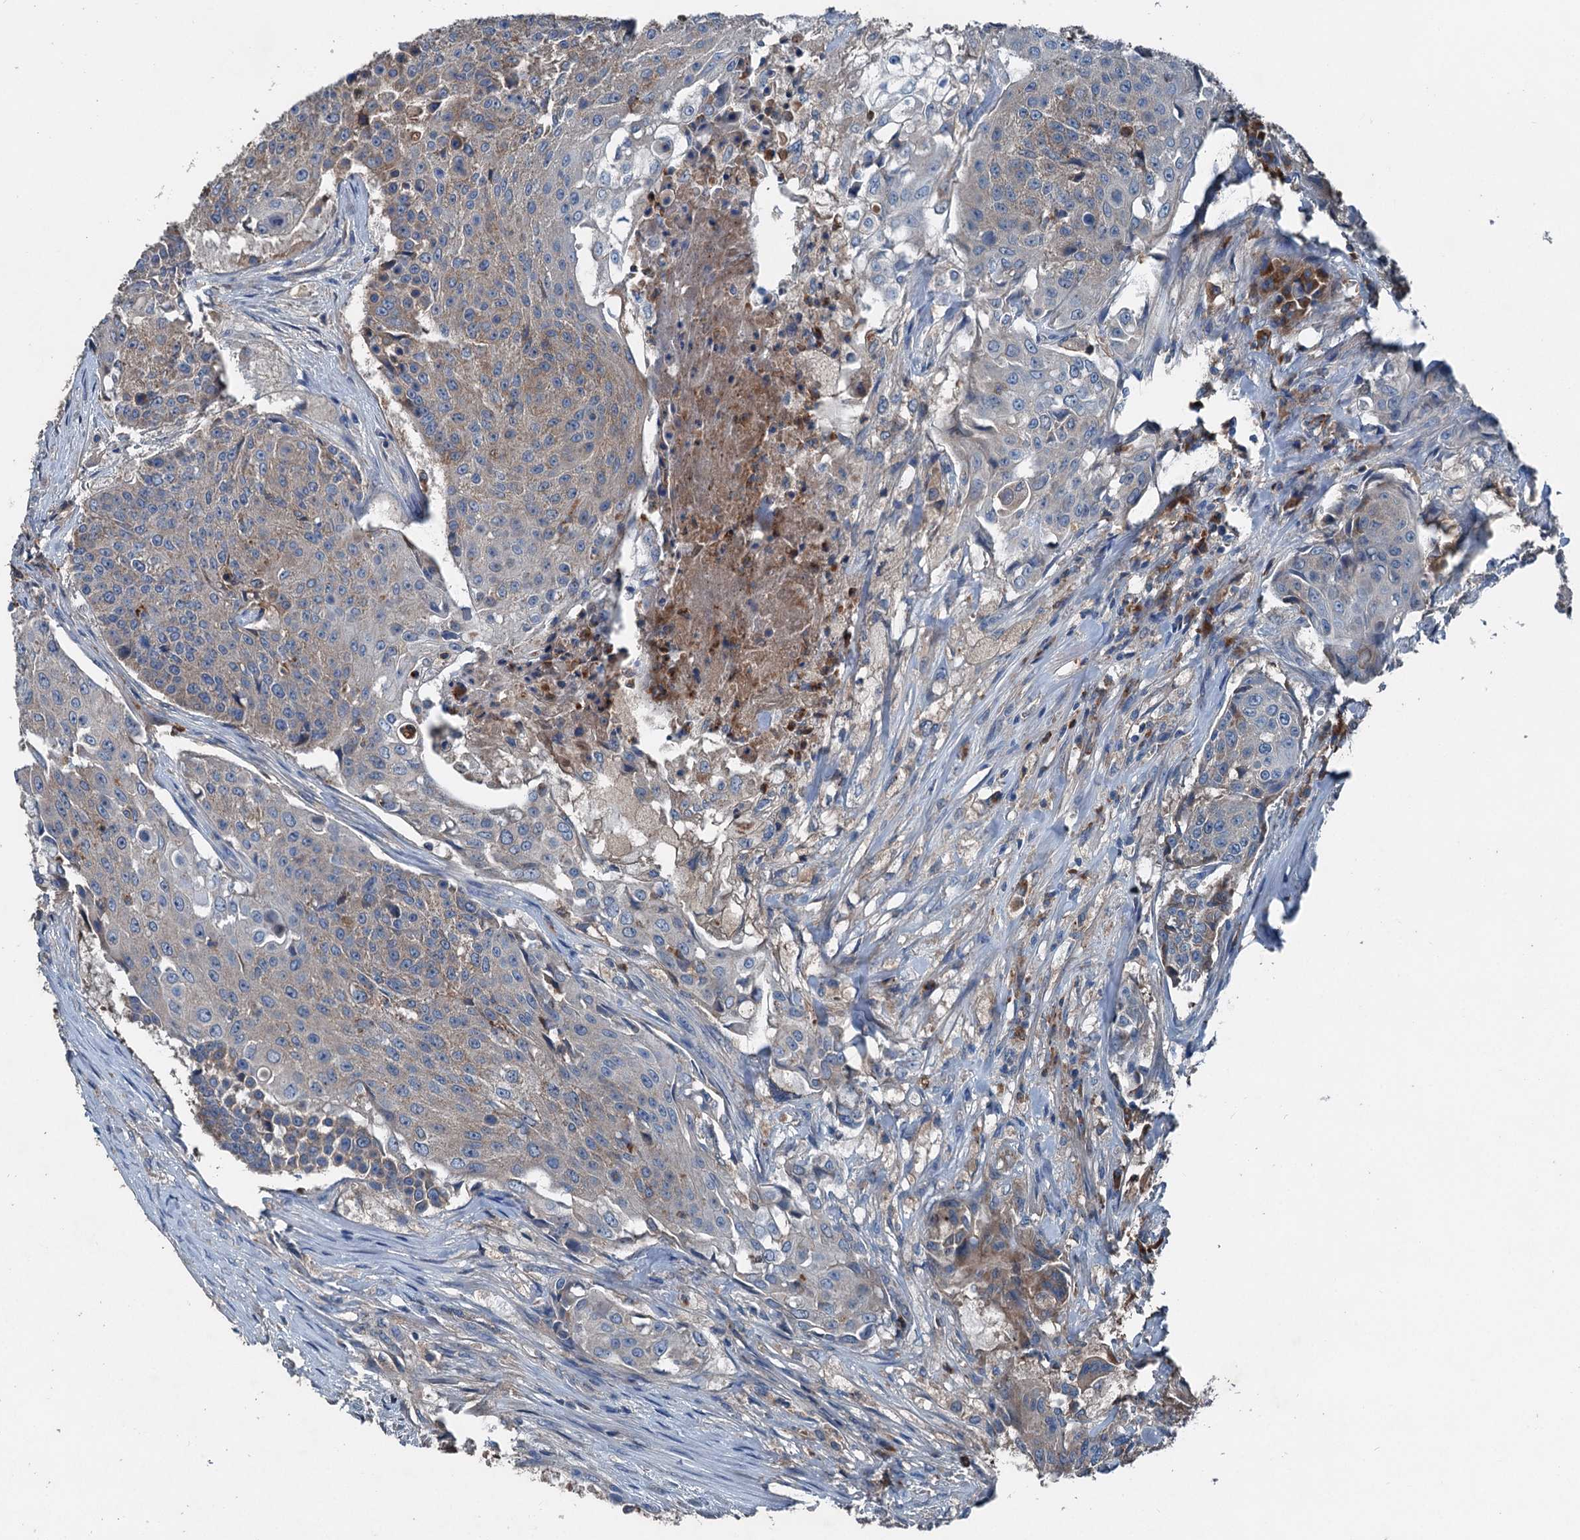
{"staining": {"intensity": "weak", "quantity": "<25%", "location": "cytoplasmic/membranous"}, "tissue": "urothelial cancer", "cell_type": "Tumor cells", "image_type": "cancer", "snomed": [{"axis": "morphology", "description": "Urothelial carcinoma, High grade"}, {"axis": "topography", "description": "Urinary bladder"}], "caption": "High magnification brightfield microscopy of urothelial cancer stained with DAB (brown) and counterstained with hematoxylin (blue): tumor cells show no significant staining.", "gene": "PDSS1", "patient": {"sex": "female", "age": 63}}